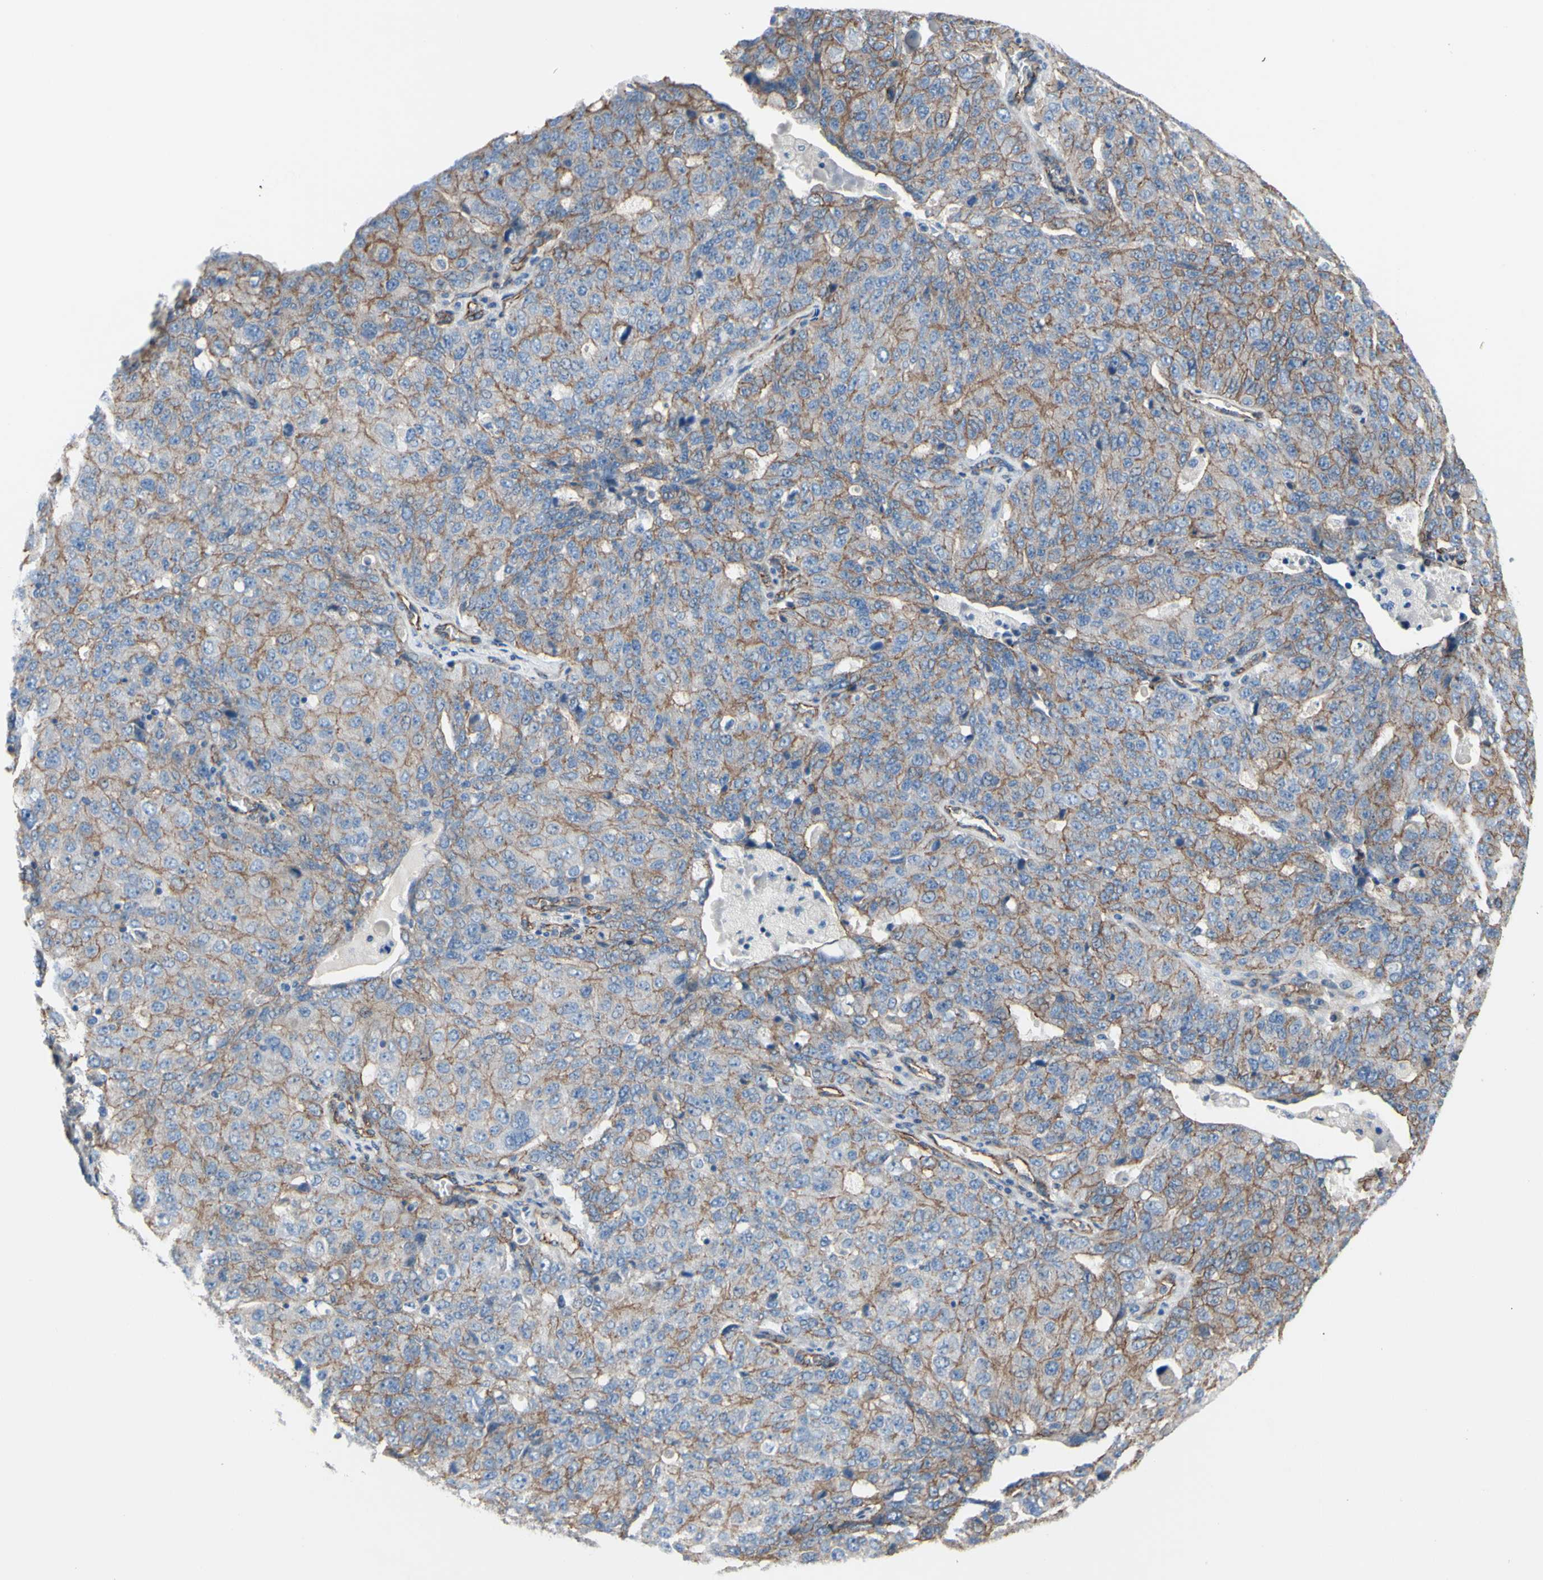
{"staining": {"intensity": "moderate", "quantity": ">75%", "location": "cytoplasmic/membranous"}, "tissue": "ovarian cancer", "cell_type": "Tumor cells", "image_type": "cancer", "snomed": [{"axis": "morphology", "description": "Carcinoma, endometroid"}, {"axis": "topography", "description": "Ovary"}], "caption": "This is a photomicrograph of IHC staining of ovarian cancer, which shows moderate positivity in the cytoplasmic/membranous of tumor cells.", "gene": "TPBG", "patient": {"sex": "female", "age": 62}}